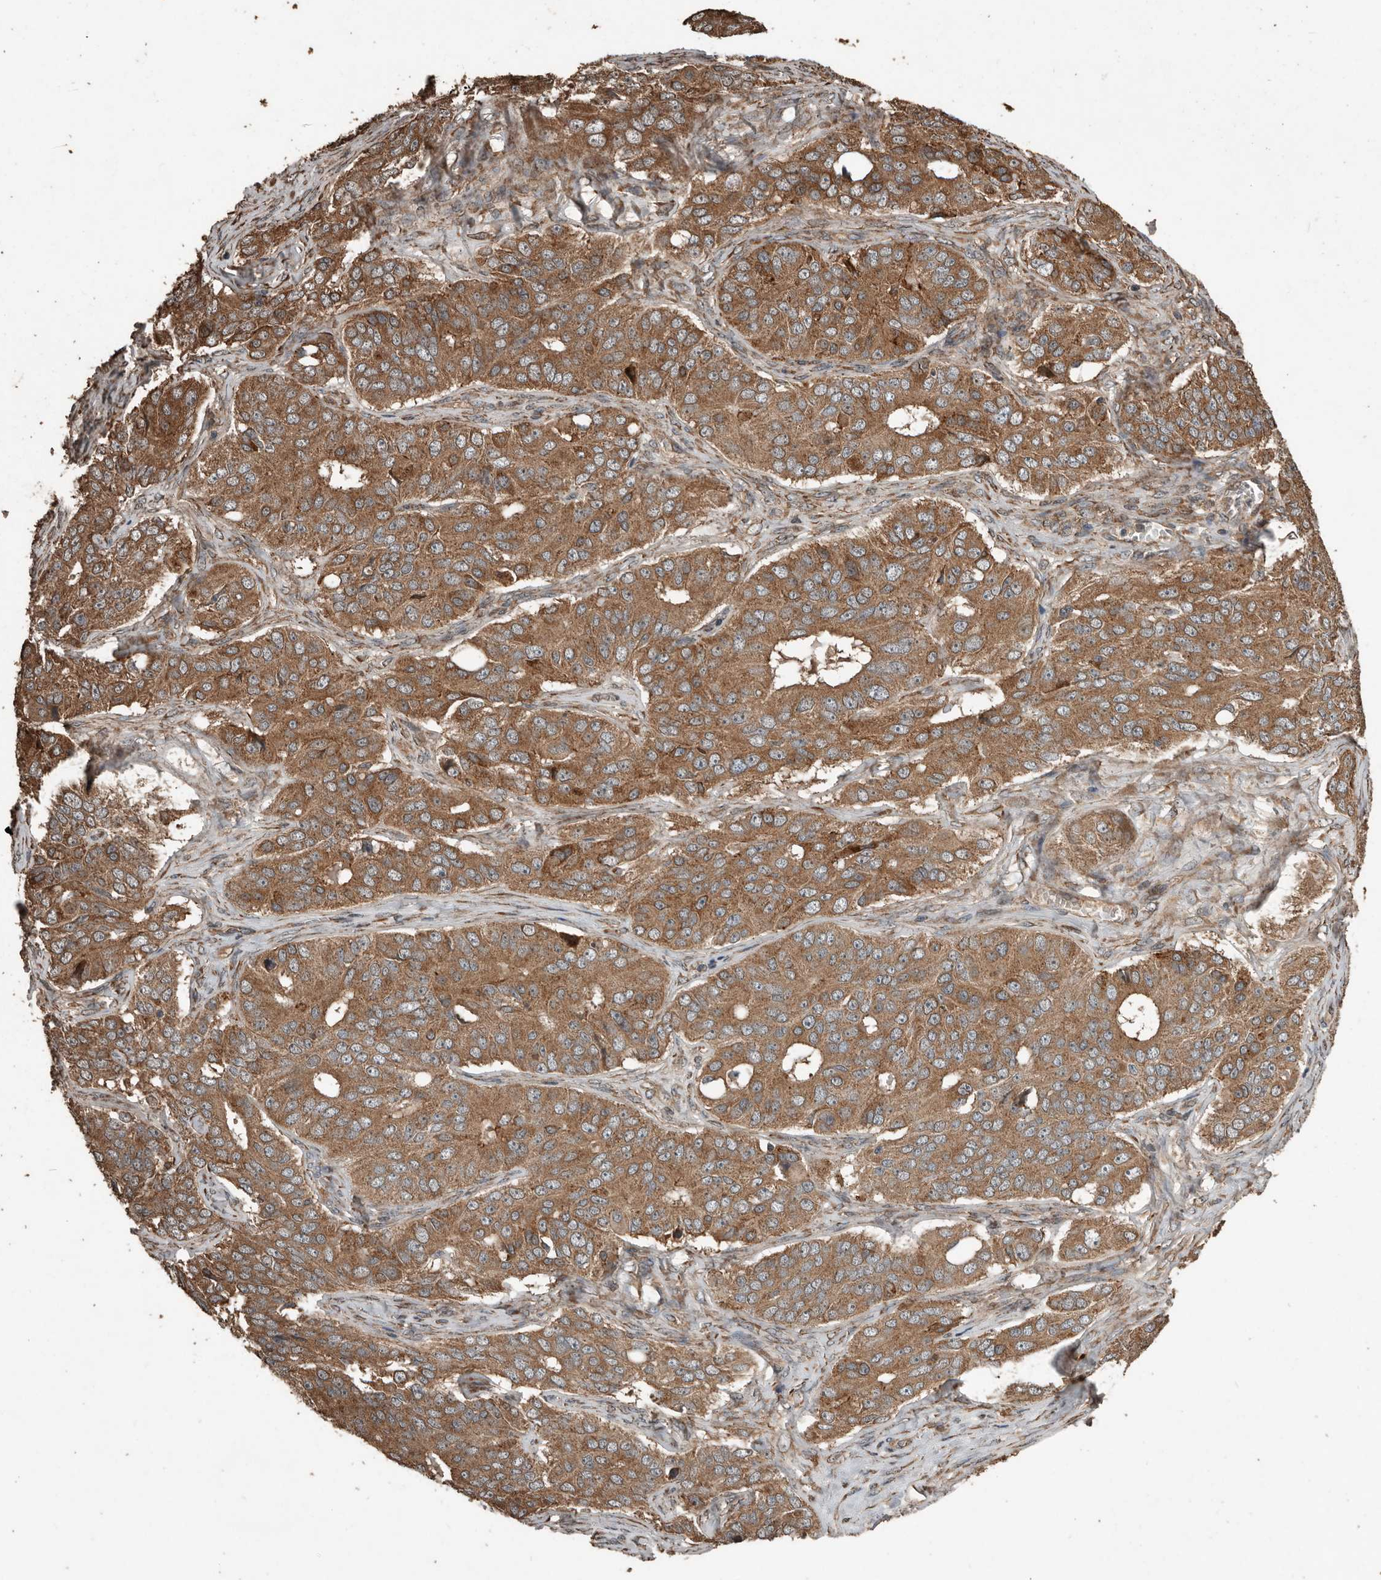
{"staining": {"intensity": "moderate", "quantity": ">75%", "location": "cytoplasmic/membranous"}, "tissue": "ovarian cancer", "cell_type": "Tumor cells", "image_type": "cancer", "snomed": [{"axis": "morphology", "description": "Carcinoma, endometroid"}, {"axis": "topography", "description": "Ovary"}], "caption": "Protein staining exhibits moderate cytoplasmic/membranous expression in about >75% of tumor cells in ovarian cancer (endometroid carcinoma). The protein of interest is stained brown, and the nuclei are stained in blue (DAB IHC with brightfield microscopy, high magnification).", "gene": "RNF207", "patient": {"sex": "female", "age": 51}}